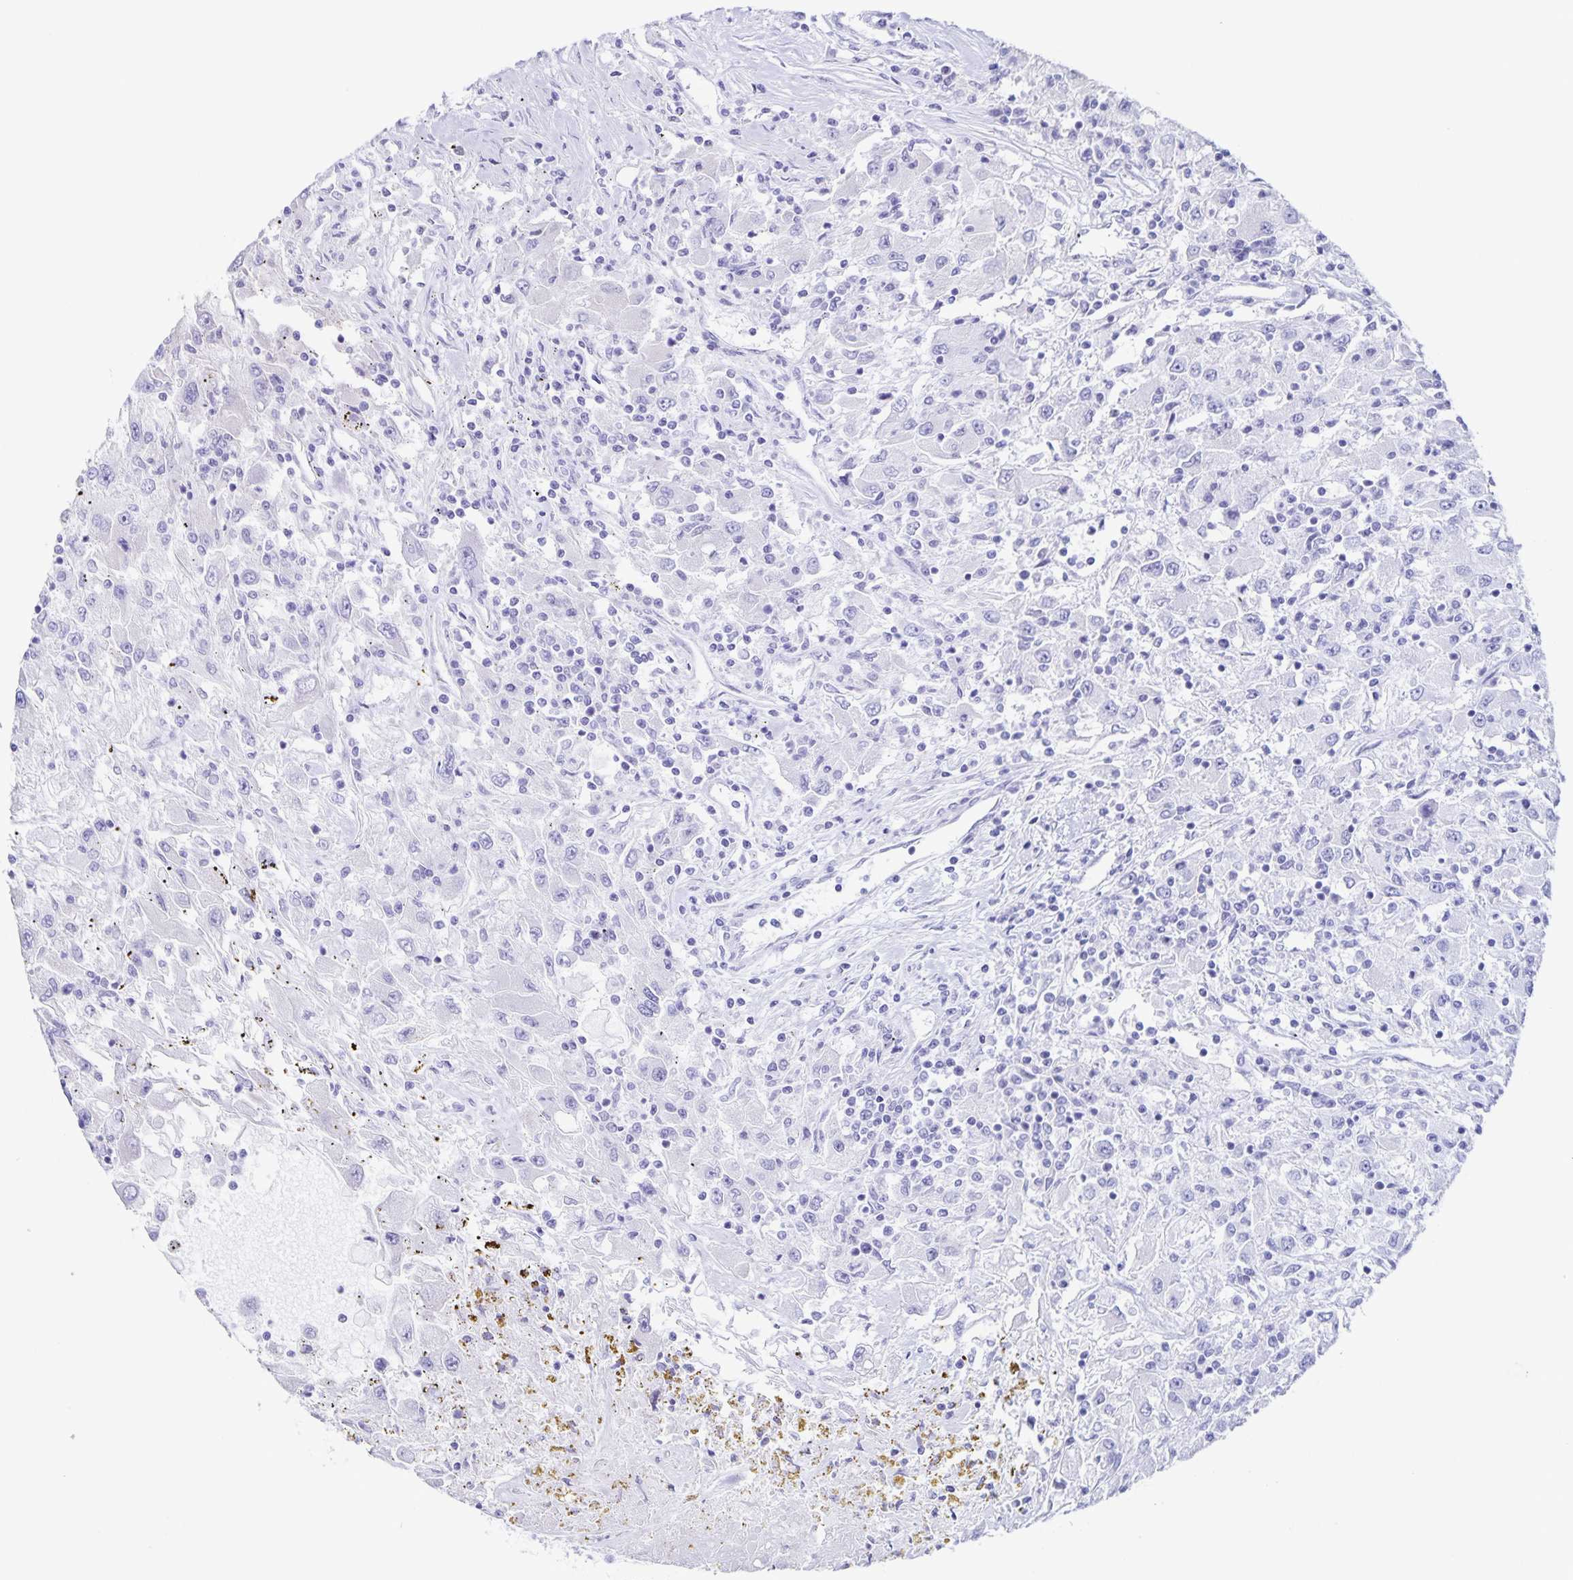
{"staining": {"intensity": "negative", "quantity": "none", "location": "none"}, "tissue": "renal cancer", "cell_type": "Tumor cells", "image_type": "cancer", "snomed": [{"axis": "morphology", "description": "Adenocarcinoma, NOS"}, {"axis": "topography", "description": "Kidney"}], "caption": "Immunohistochemistry micrograph of renal cancer stained for a protein (brown), which displays no positivity in tumor cells. (Stains: DAB immunohistochemistry (IHC) with hematoxylin counter stain, Microscopy: brightfield microscopy at high magnification).", "gene": "RPL36A", "patient": {"sex": "female", "age": 67}}